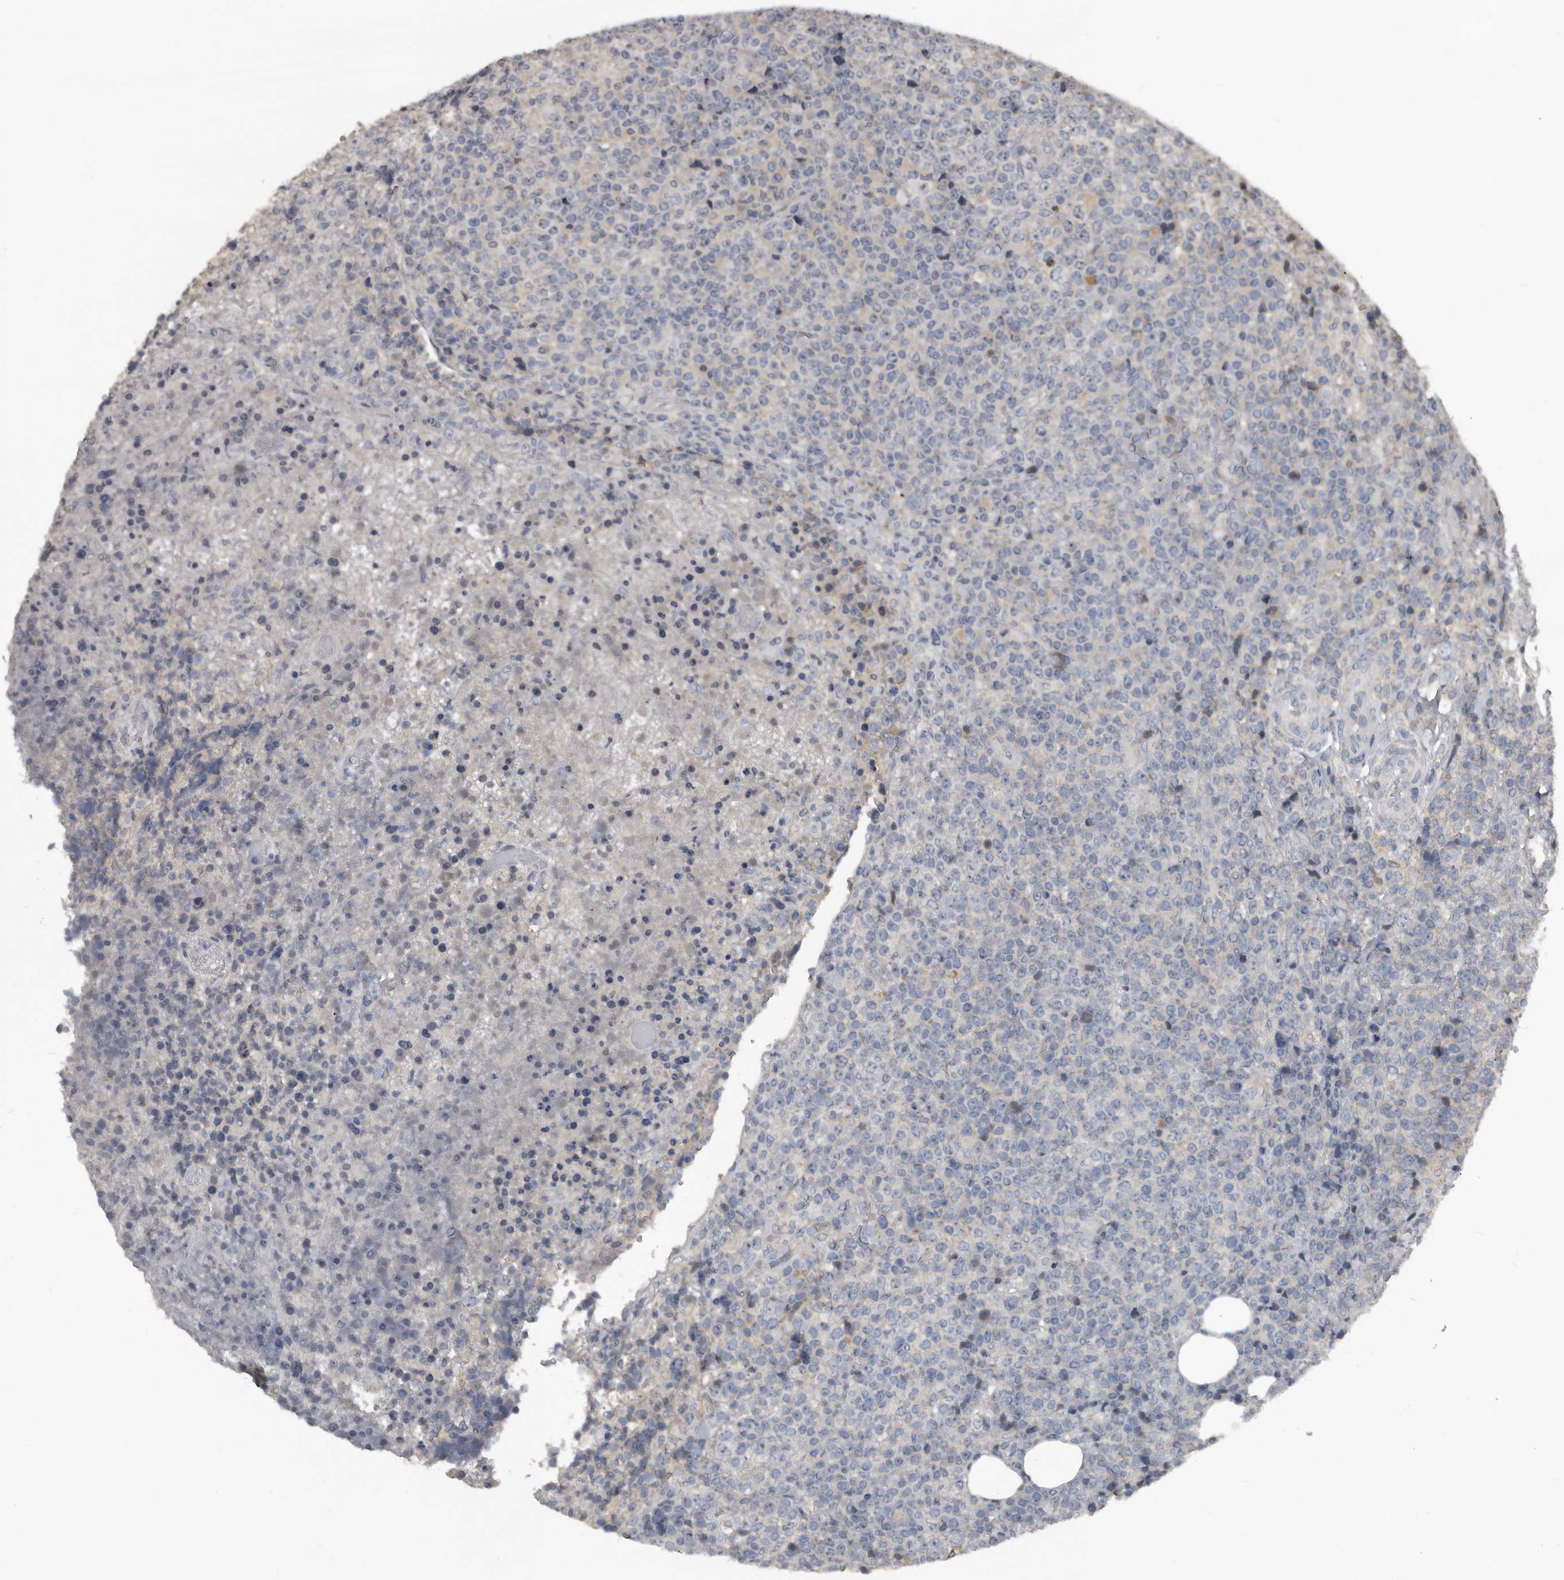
{"staining": {"intensity": "negative", "quantity": "none", "location": "none"}, "tissue": "lymphoma", "cell_type": "Tumor cells", "image_type": "cancer", "snomed": [{"axis": "morphology", "description": "Malignant lymphoma, non-Hodgkin's type, High grade"}, {"axis": "topography", "description": "Lymph node"}], "caption": "This image is of lymphoma stained with immunohistochemistry to label a protein in brown with the nuclei are counter-stained blue. There is no positivity in tumor cells. The staining was performed using DAB to visualize the protein expression in brown, while the nuclei were stained in blue with hematoxylin (Magnification: 20x).", "gene": "GREB1", "patient": {"sex": "male", "age": 13}}